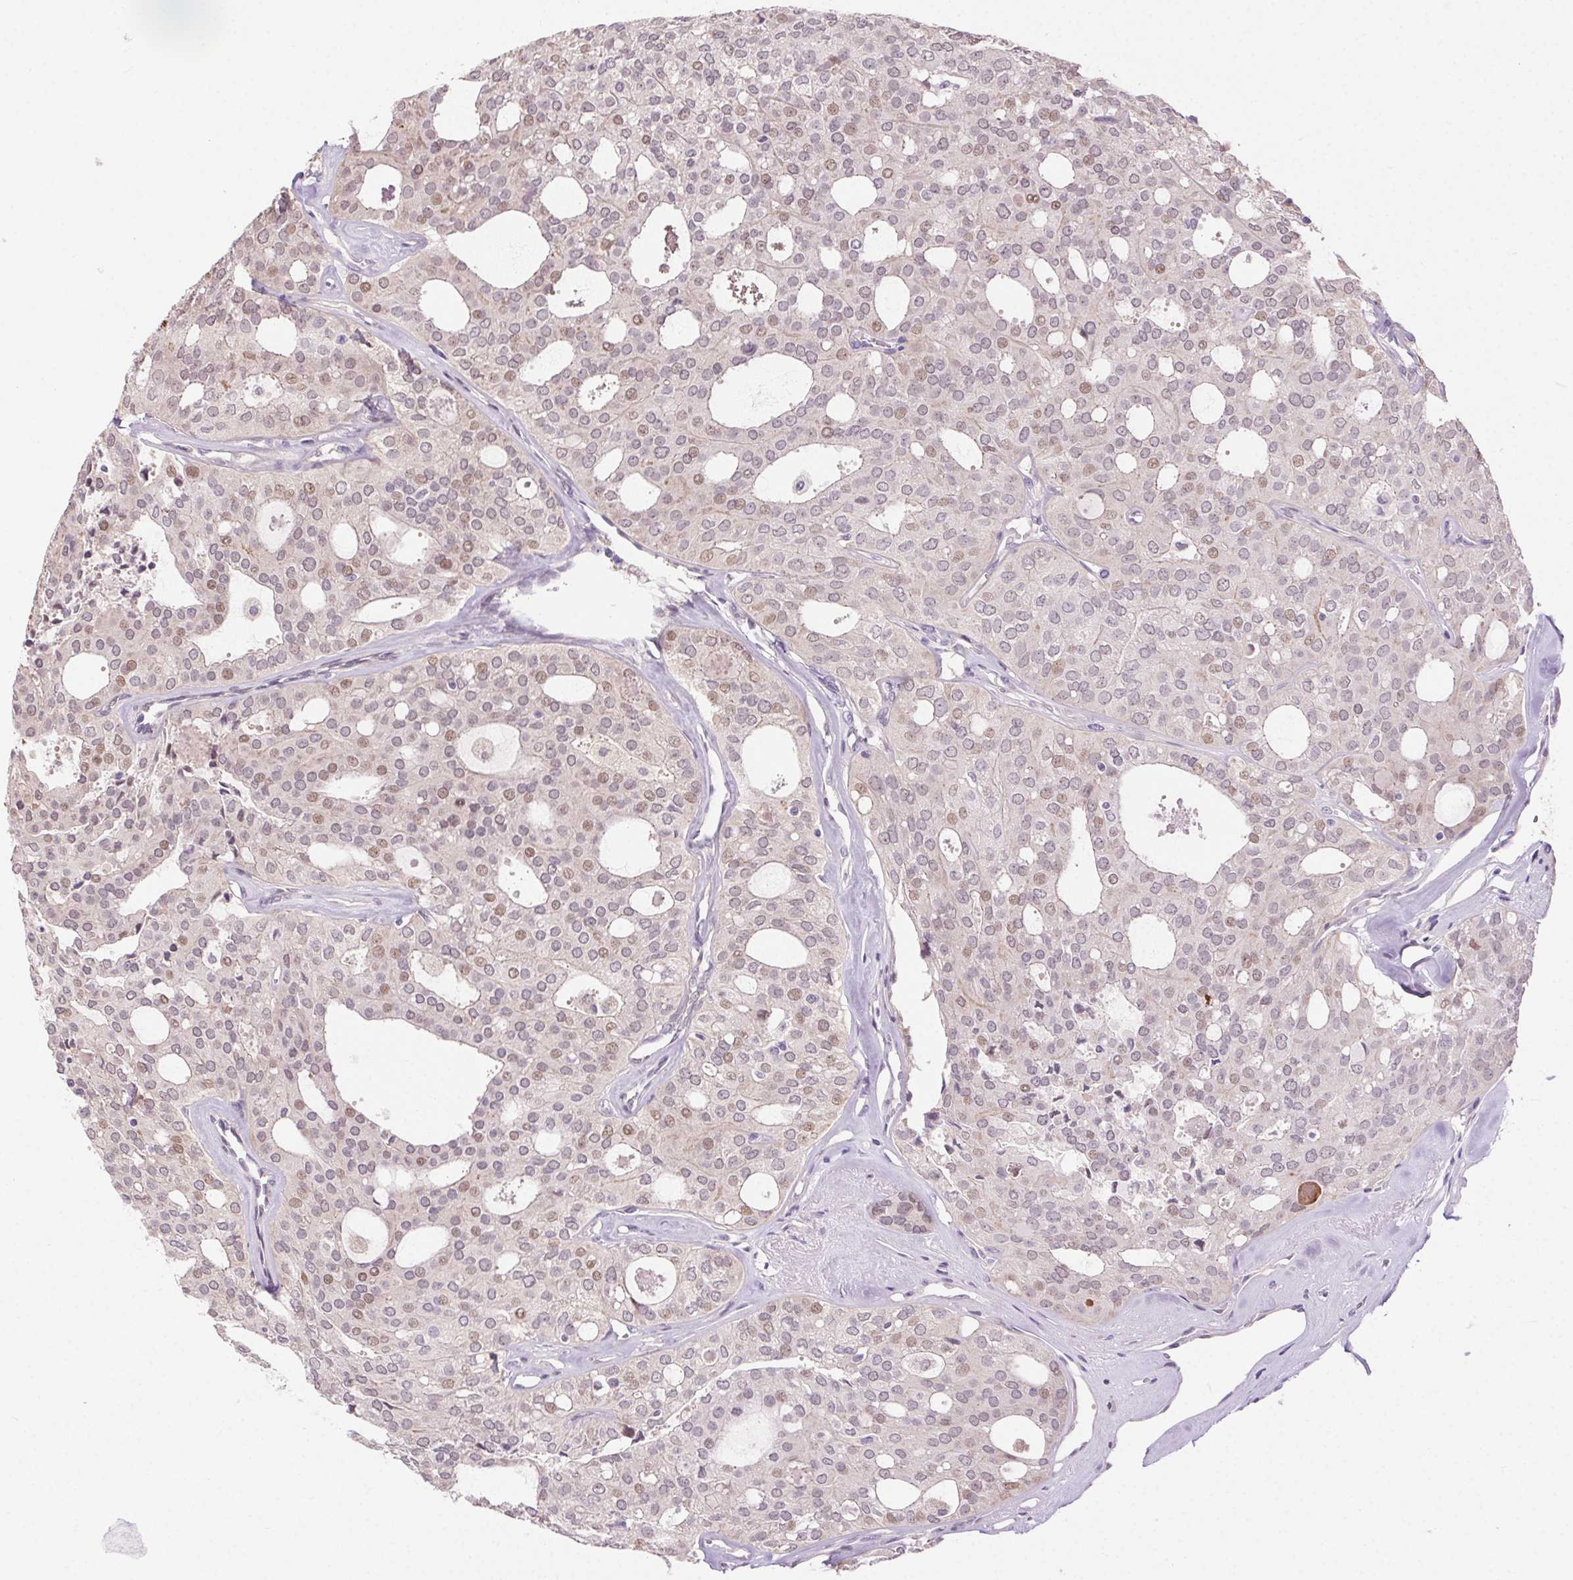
{"staining": {"intensity": "weak", "quantity": "25%-75%", "location": "nuclear"}, "tissue": "thyroid cancer", "cell_type": "Tumor cells", "image_type": "cancer", "snomed": [{"axis": "morphology", "description": "Follicular adenoma carcinoma, NOS"}, {"axis": "topography", "description": "Thyroid gland"}], "caption": "Immunohistochemical staining of human thyroid cancer demonstrates low levels of weak nuclear expression in approximately 25%-75% of tumor cells. Nuclei are stained in blue.", "gene": "SYT11", "patient": {"sex": "male", "age": 75}}